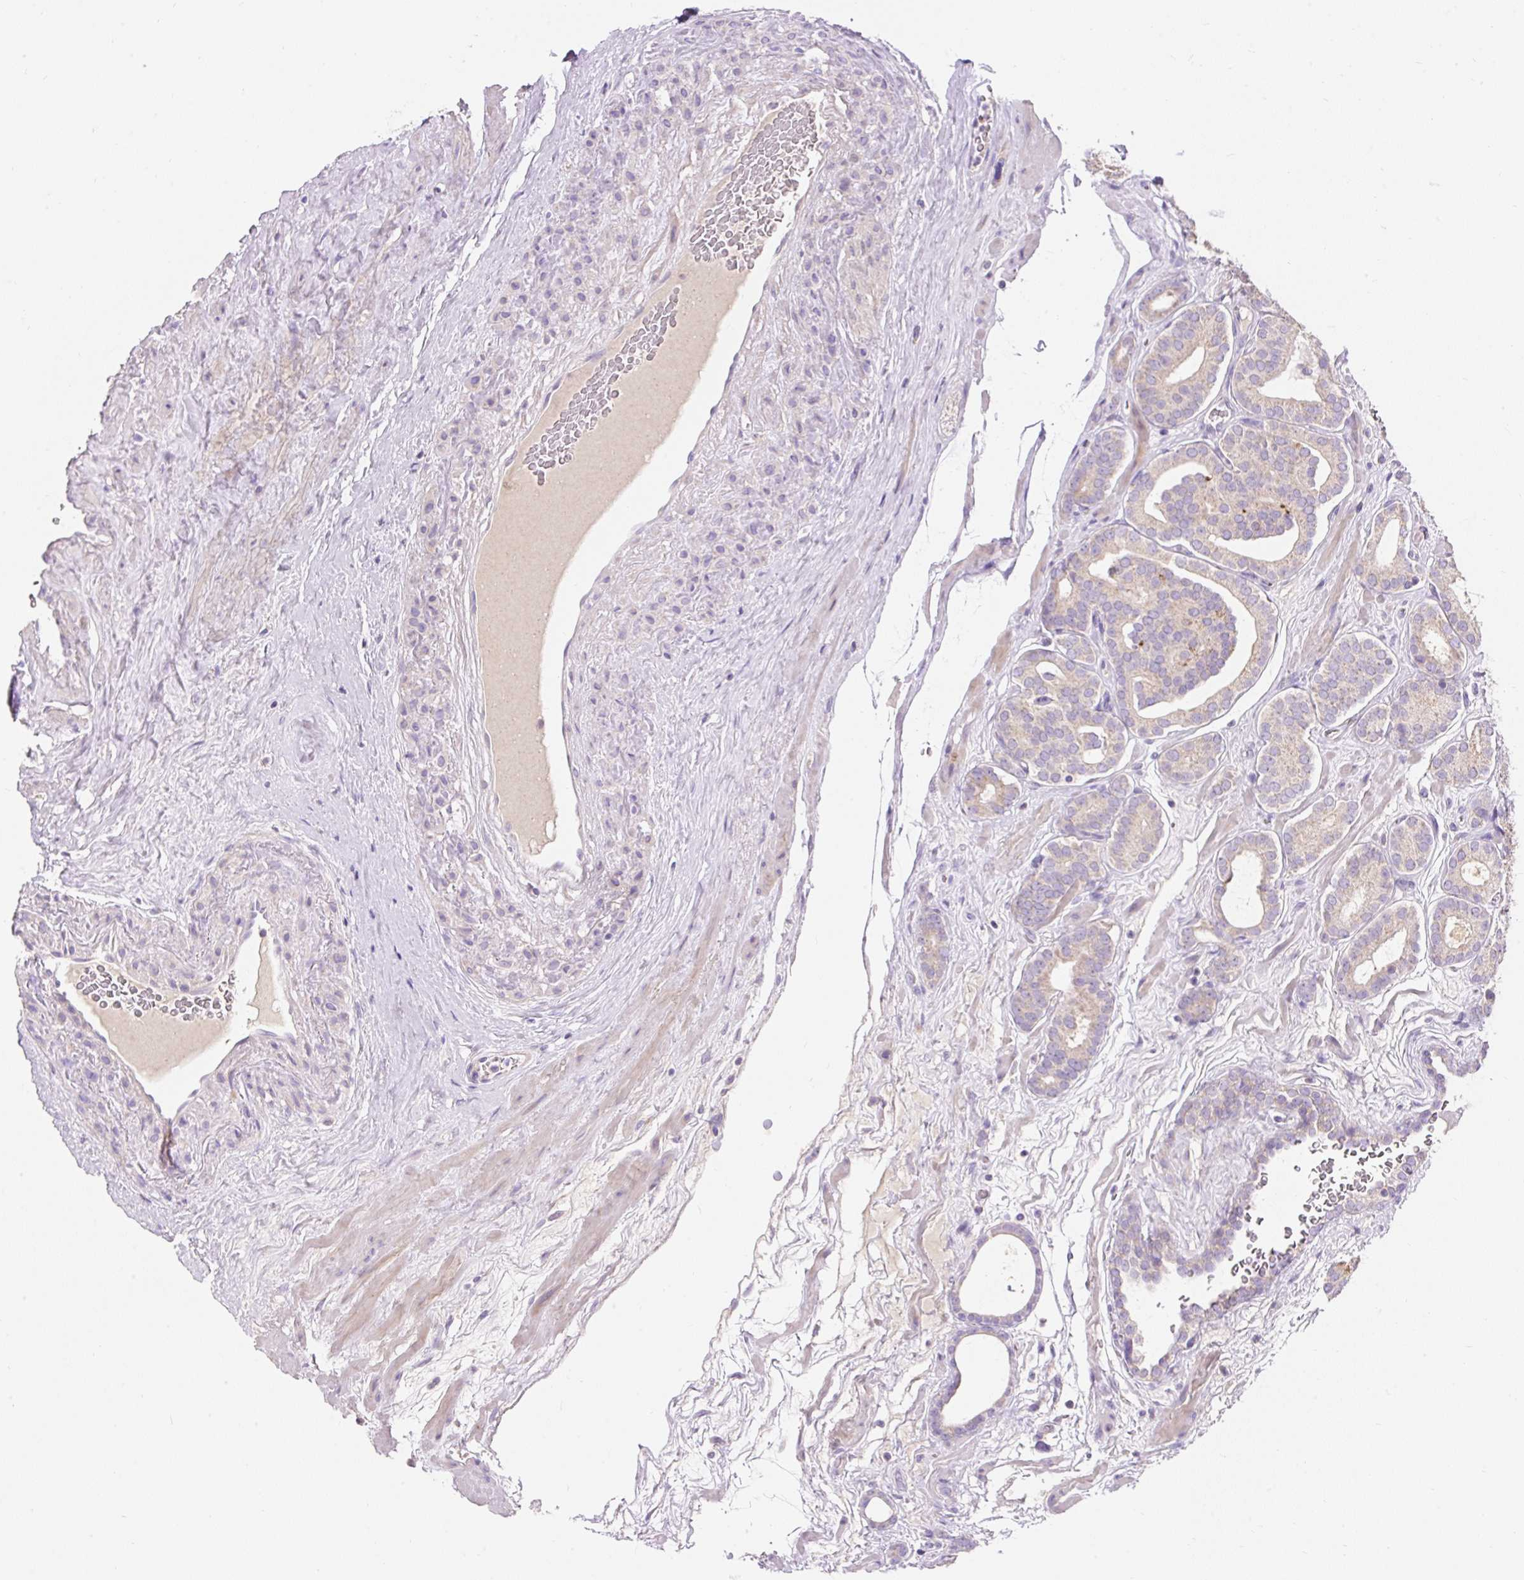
{"staining": {"intensity": "weak", "quantity": "<25%", "location": "cytoplasmic/membranous"}, "tissue": "prostate cancer", "cell_type": "Tumor cells", "image_type": "cancer", "snomed": [{"axis": "morphology", "description": "Adenocarcinoma, High grade"}, {"axis": "topography", "description": "Prostate"}], "caption": "High power microscopy photomicrograph of an immunohistochemistry micrograph of high-grade adenocarcinoma (prostate), revealing no significant expression in tumor cells.", "gene": "PMAIP1", "patient": {"sex": "male", "age": 66}}